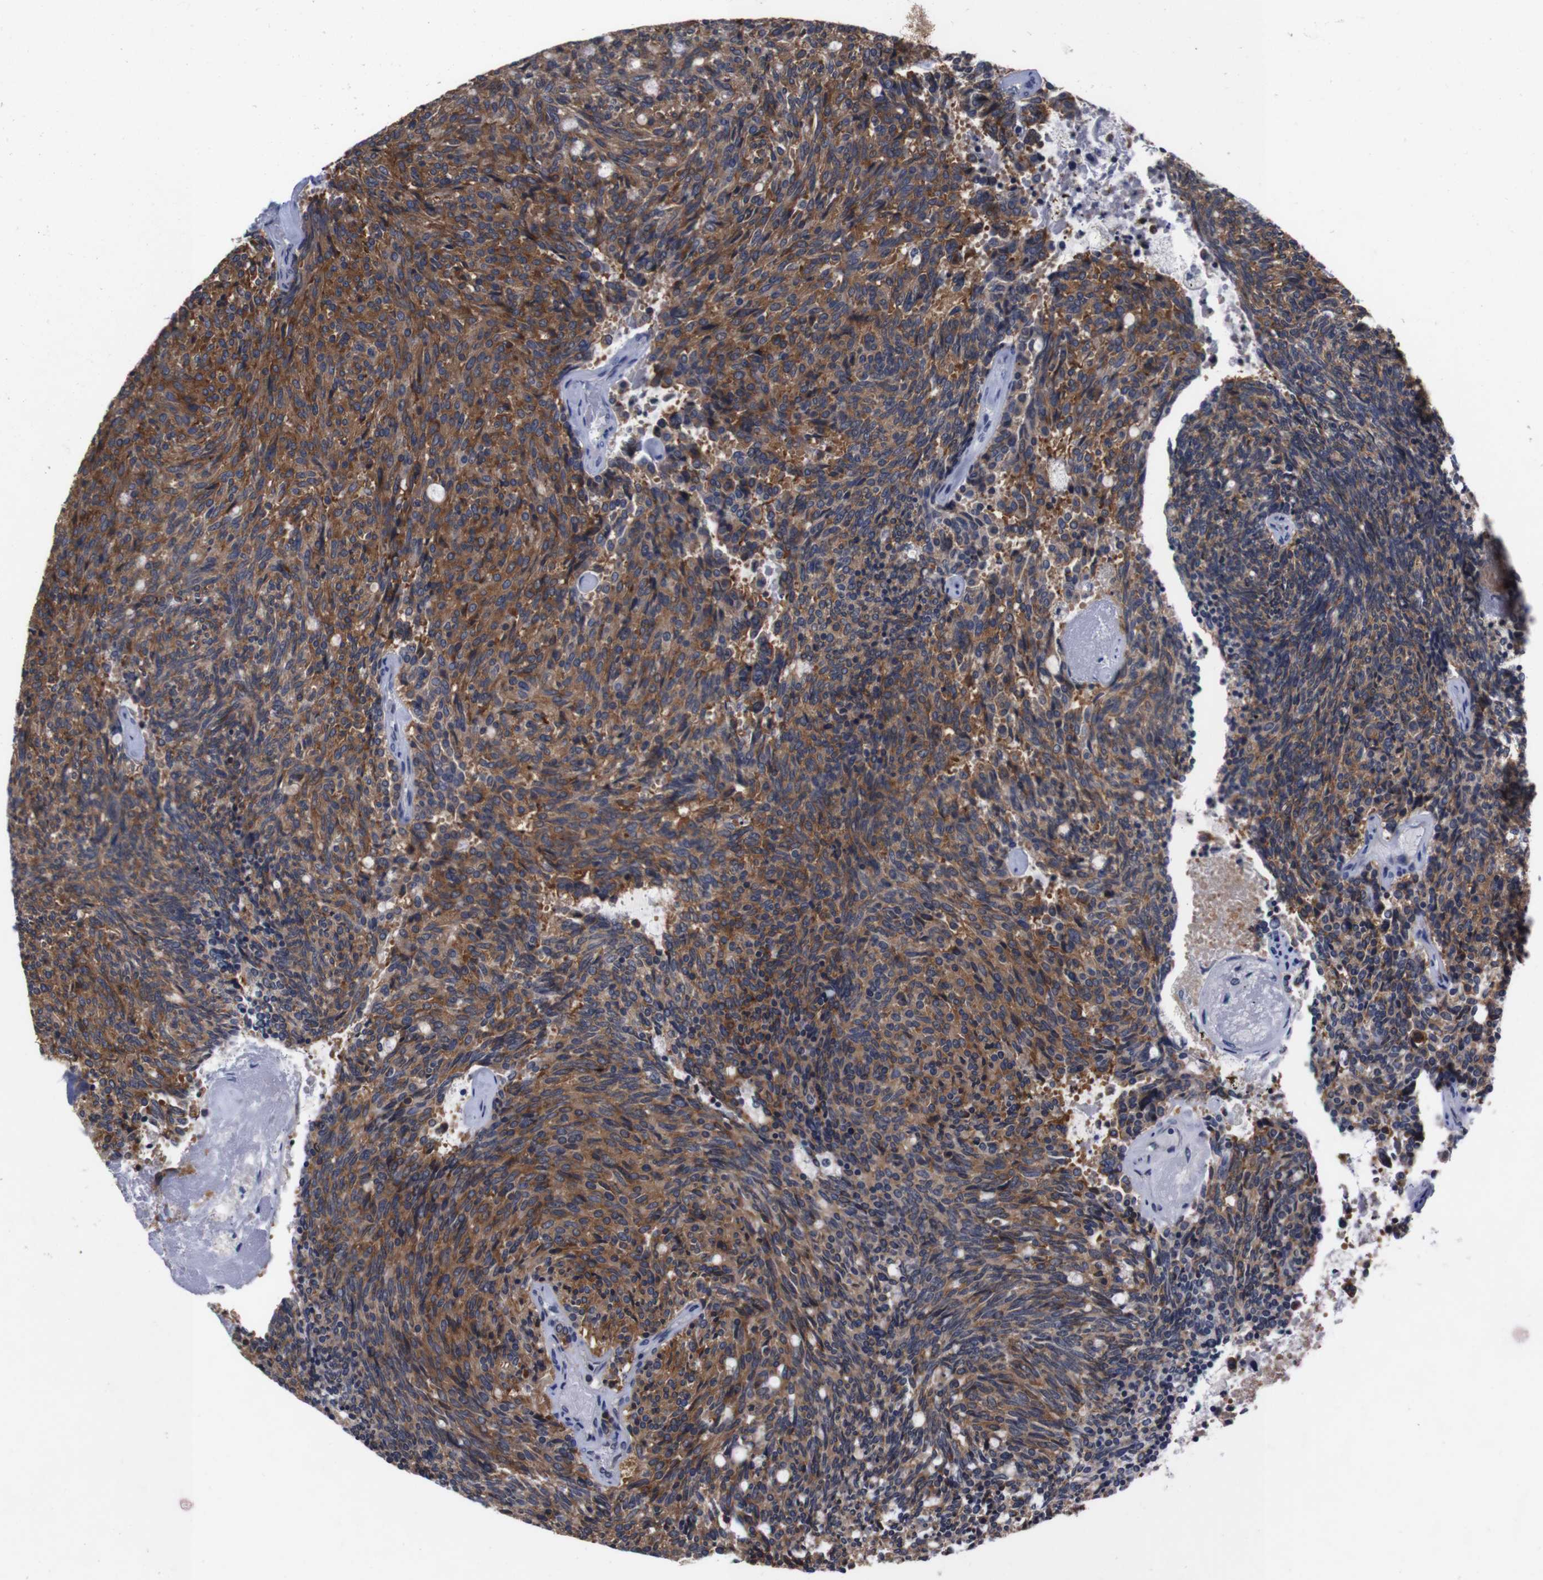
{"staining": {"intensity": "strong", "quantity": ">75%", "location": "cytoplasmic/membranous"}, "tissue": "carcinoid", "cell_type": "Tumor cells", "image_type": "cancer", "snomed": [{"axis": "morphology", "description": "Carcinoid, malignant, NOS"}, {"axis": "topography", "description": "Pancreas"}], "caption": "Malignant carcinoid stained with a brown dye displays strong cytoplasmic/membranous positive positivity in approximately >75% of tumor cells.", "gene": "TNFRSF21", "patient": {"sex": "female", "age": 54}}